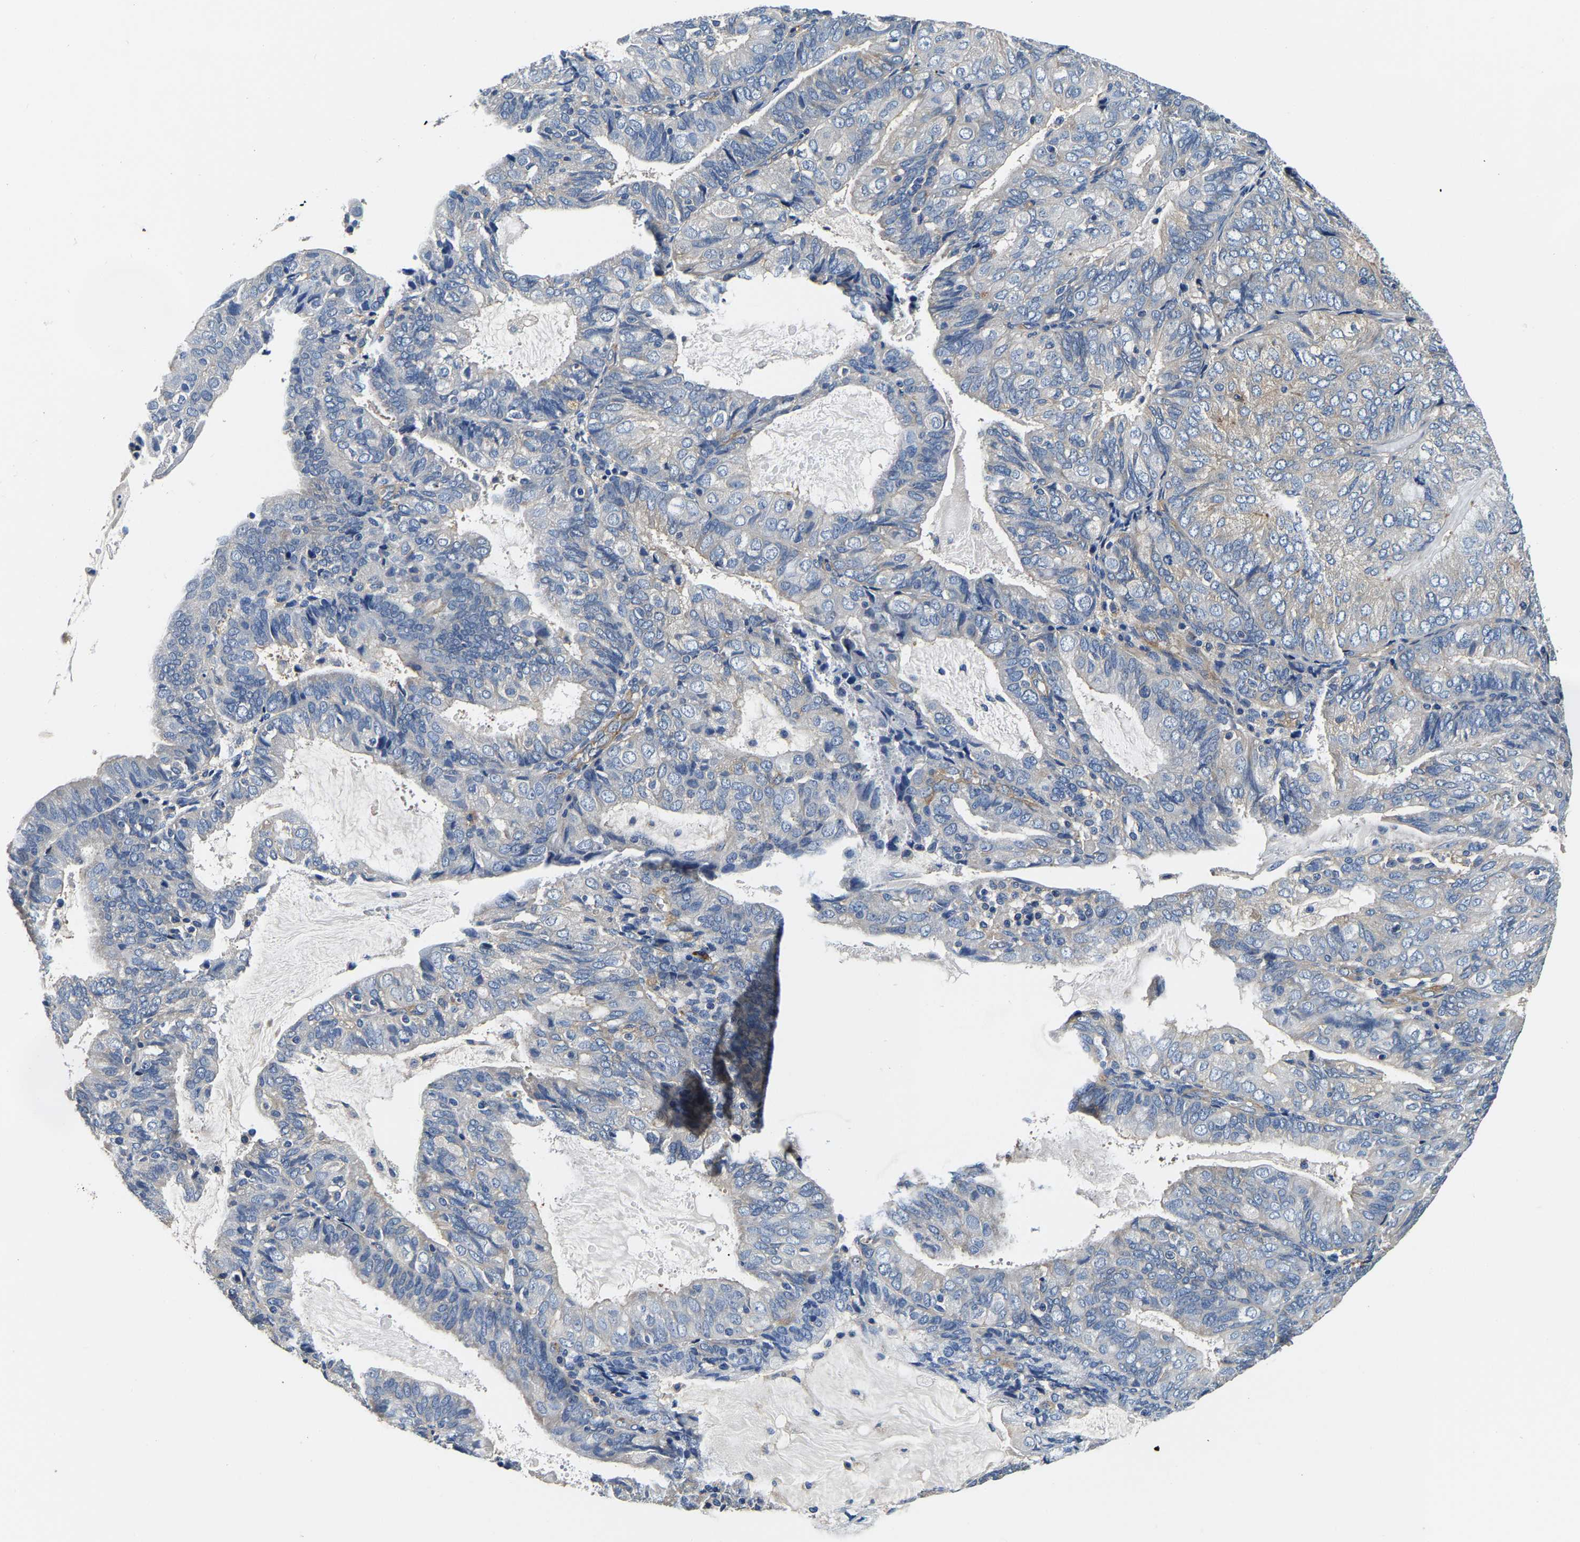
{"staining": {"intensity": "weak", "quantity": "<25%", "location": "cytoplasmic/membranous"}, "tissue": "endometrial cancer", "cell_type": "Tumor cells", "image_type": "cancer", "snomed": [{"axis": "morphology", "description": "Adenocarcinoma, NOS"}, {"axis": "topography", "description": "Endometrium"}], "caption": "Protein analysis of adenocarcinoma (endometrial) reveals no significant positivity in tumor cells.", "gene": "SH3GLB1", "patient": {"sex": "female", "age": 81}}